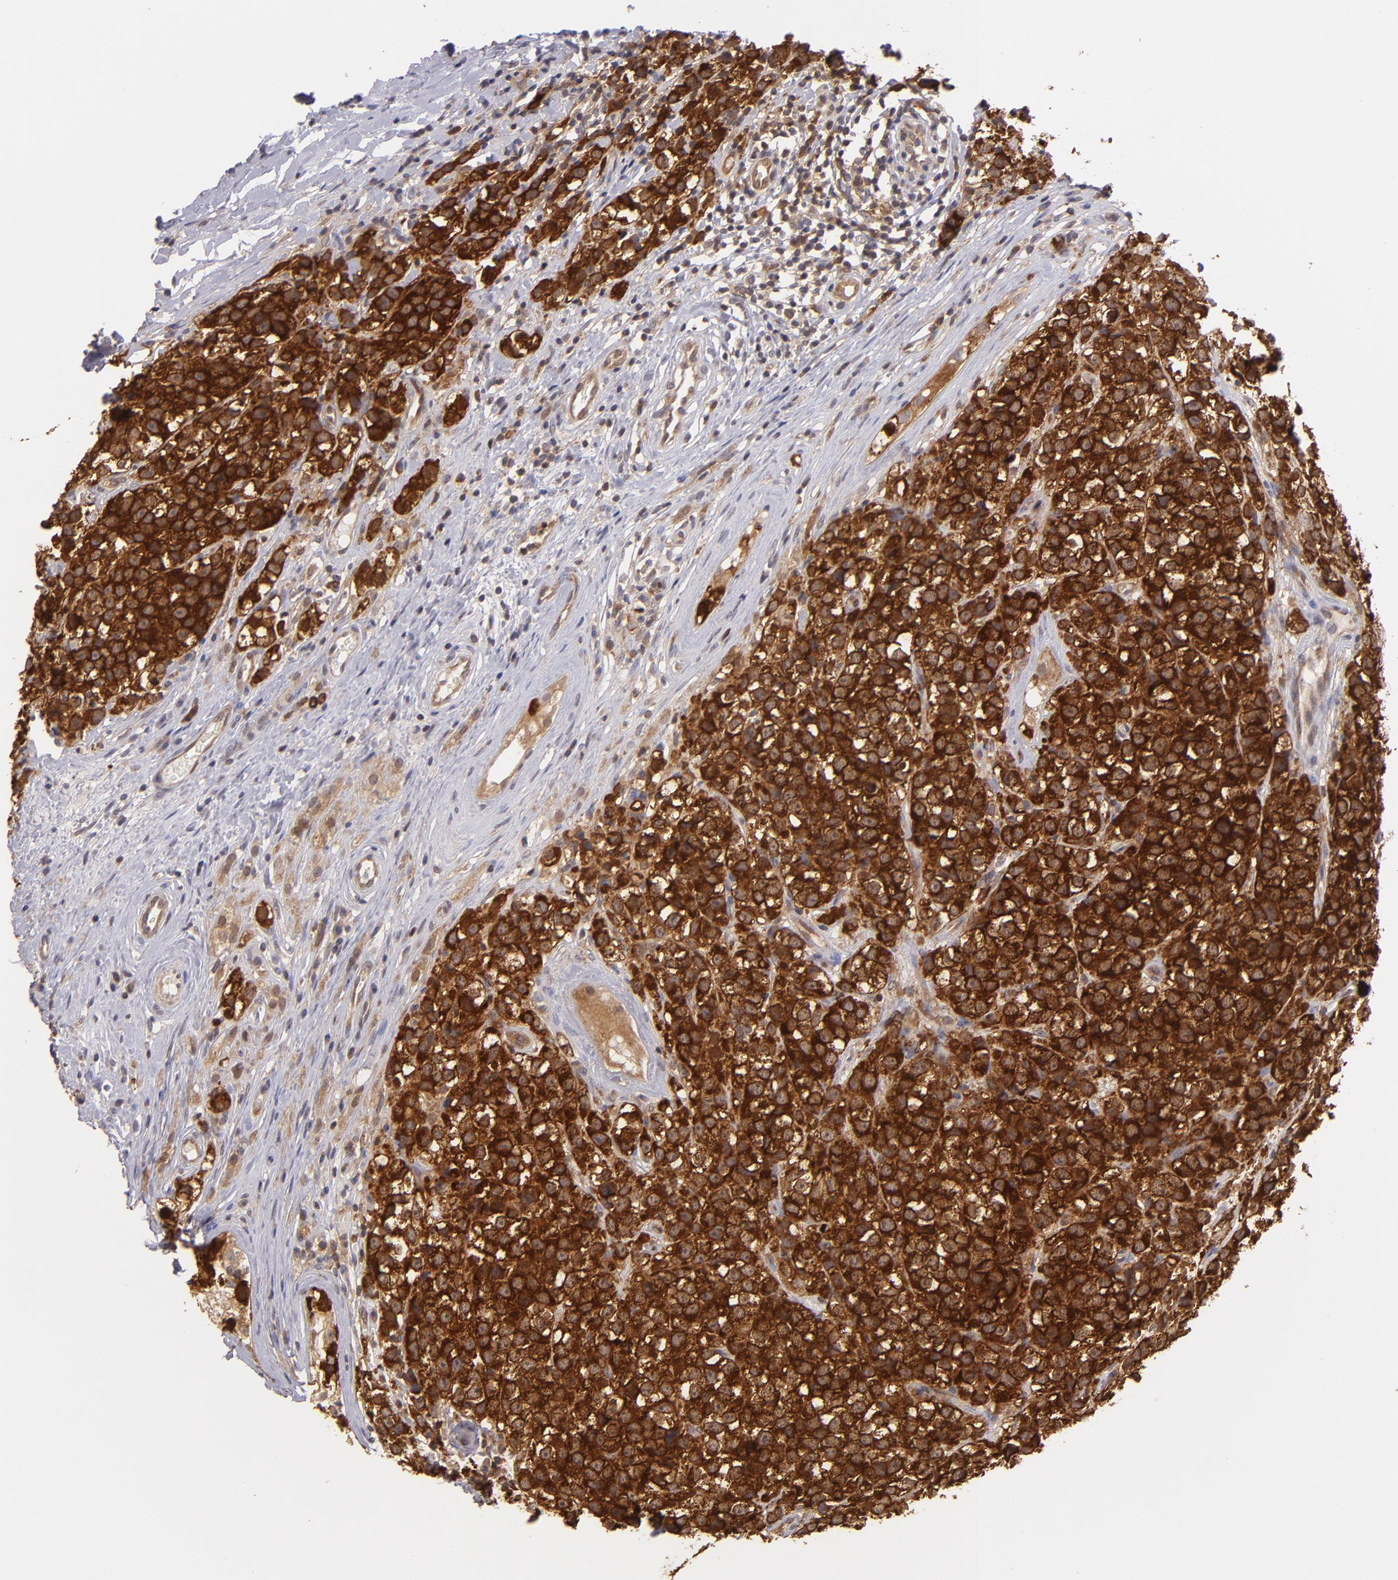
{"staining": {"intensity": "strong", "quantity": ">75%", "location": "cytoplasmic/membranous"}, "tissue": "testis cancer", "cell_type": "Tumor cells", "image_type": "cancer", "snomed": [{"axis": "morphology", "description": "Seminoma, NOS"}, {"axis": "topography", "description": "Testis"}], "caption": "Seminoma (testis) stained with a brown dye displays strong cytoplasmic/membranous positive staining in approximately >75% of tumor cells.", "gene": "PTPN13", "patient": {"sex": "male", "age": 25}}